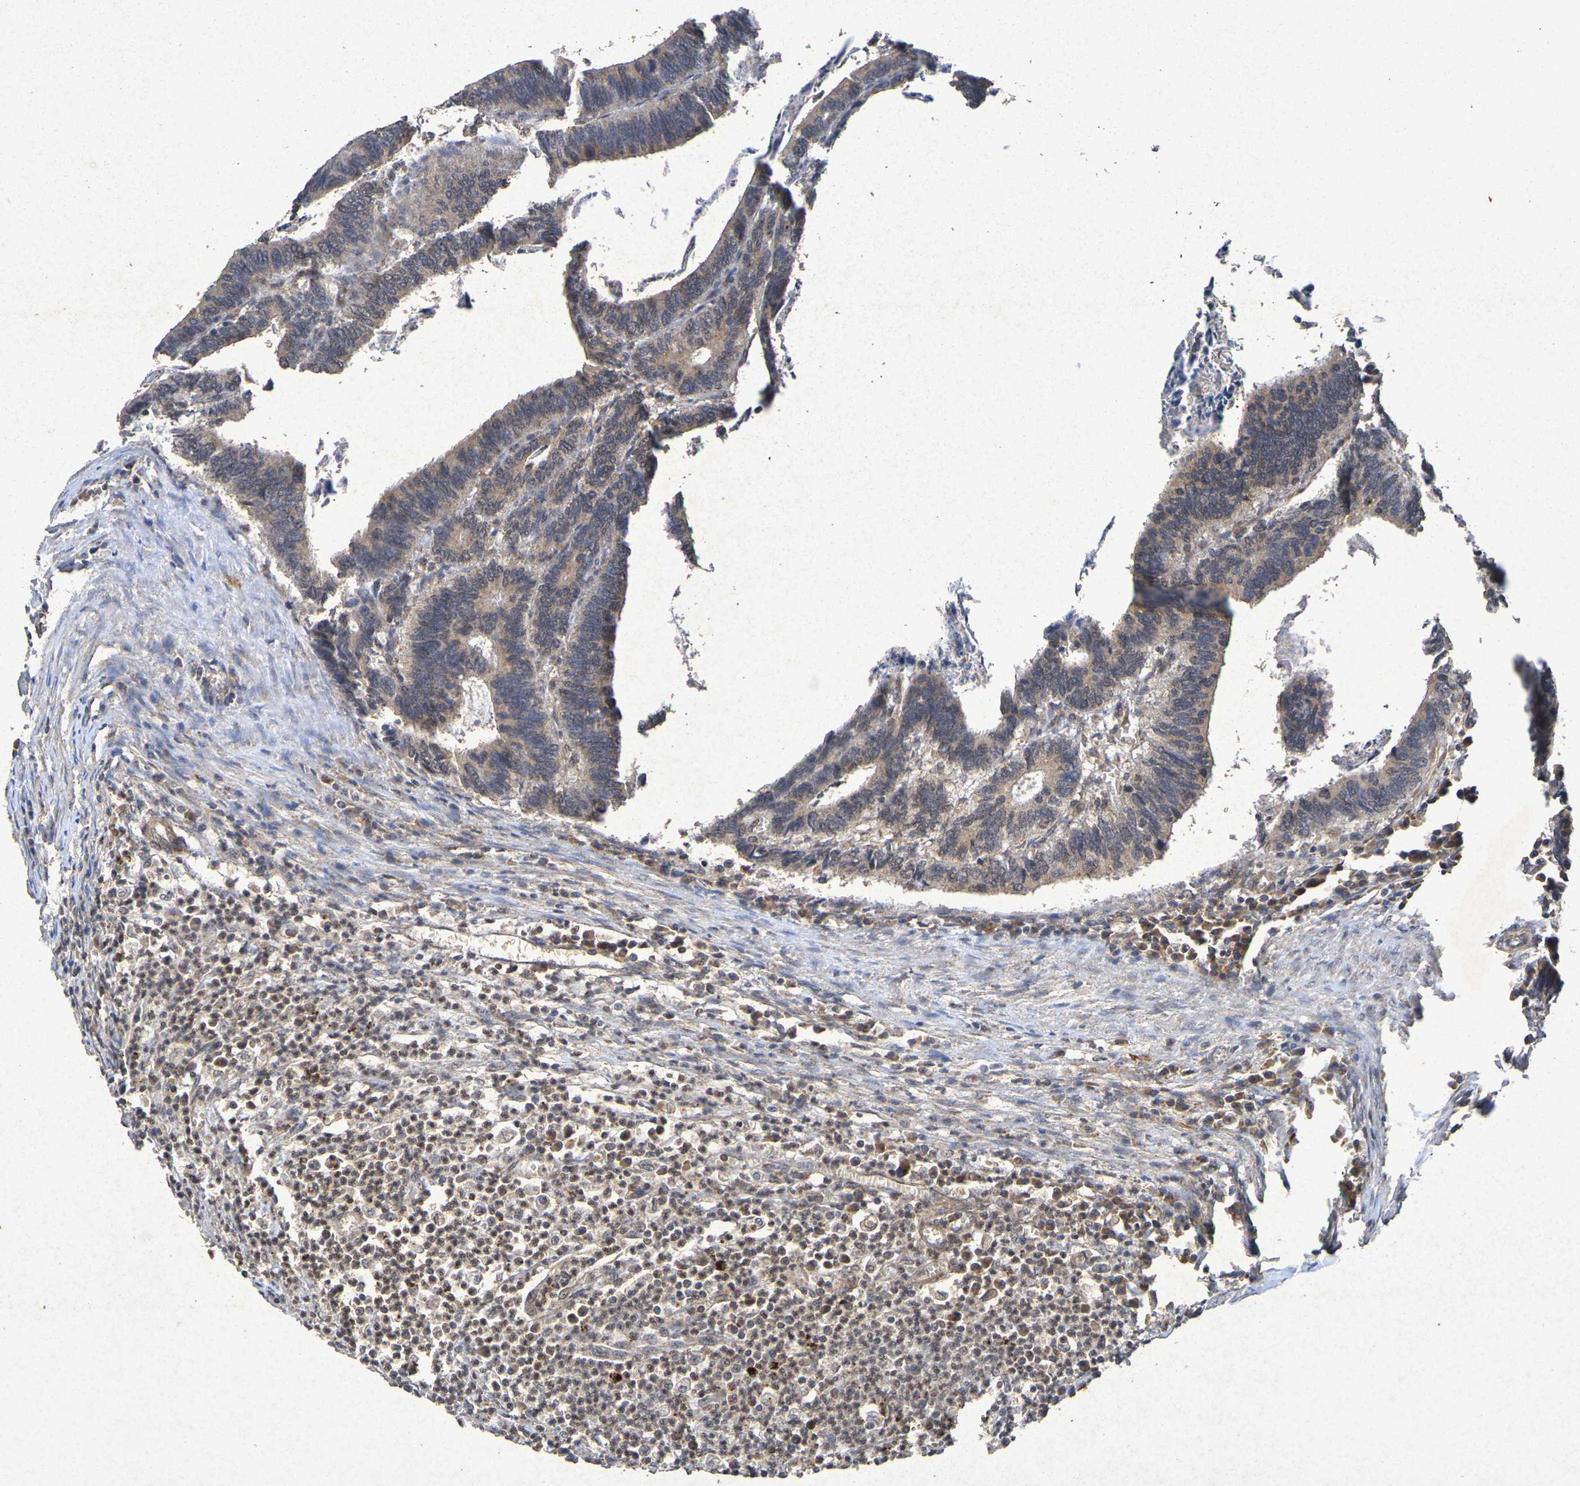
{"staining": {"intensity": "moderate", "quantity": ">75%", "location": "cytoplasmic/membranous"}, "tissue": "colorectal cancer", "cell_type": "Tumor cells", "image_type": "cancer", "snomed": [{"axis": "morphology", "description": "Adenocarcinoma, NOS"}, {"axis": "topography", "description": "Colon"}], "caption": "Tumor cells display moderate cytoplasmic/membranous expression in about >75% of cells in colorectal adenocarcinoma. (DAB IHC with brightfield microscopy, high magnification).", "gene": "GUCY1A2", "patient": {"sex": "male", "age": 72}}